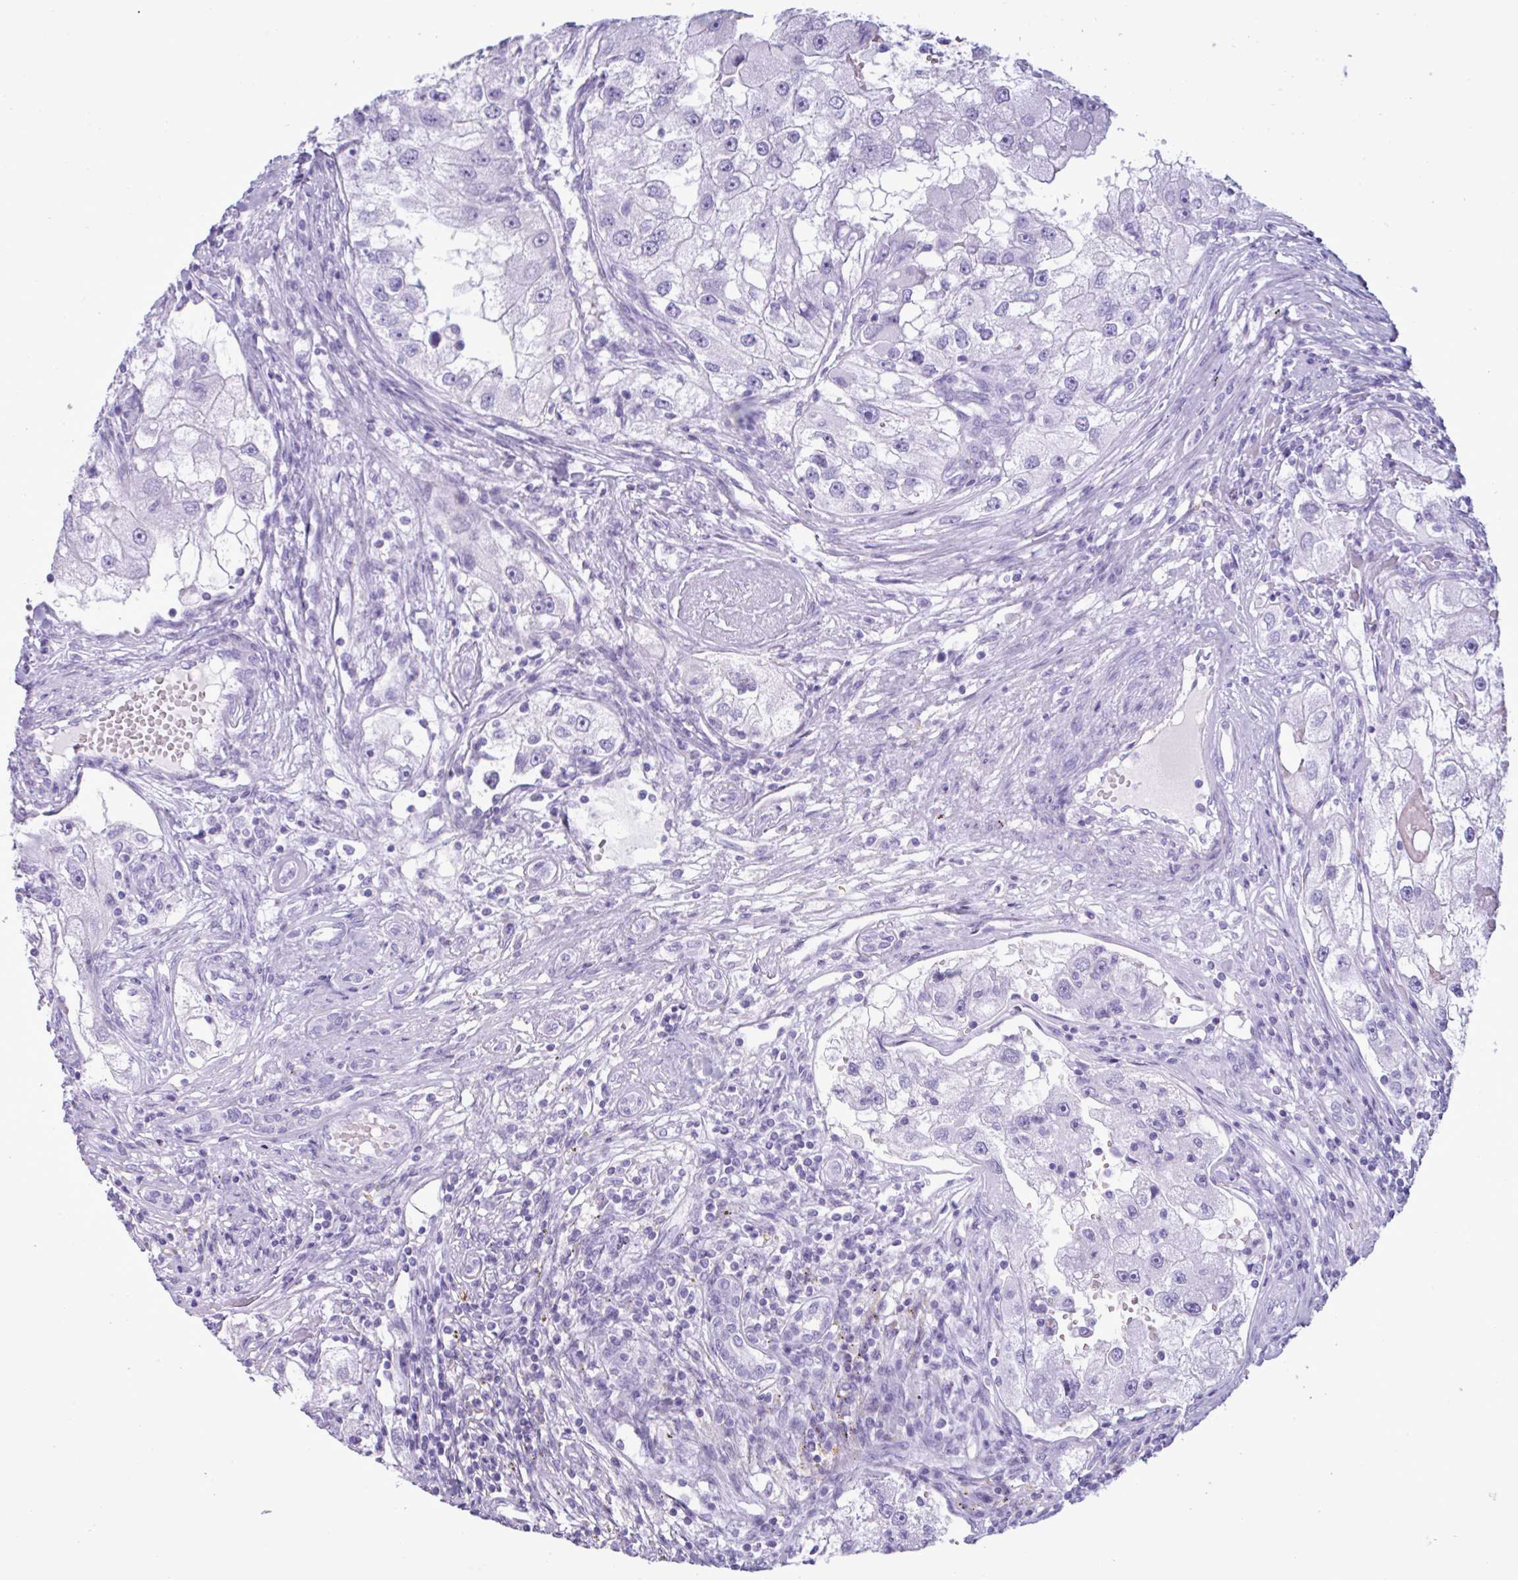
{"staining": {"intensity": "negative", "quantity": "none", "location": "none"}, "tissue": "renal cancer", "cell_type": "Tumor cells", "image_type": "cancer", "snomed": [{"axis": "morphology", "description": "Adenocarcinoma, NOS"}, {"axis": "topography", "description": "Kidney"}], "caption": "A micrograph of renal cancer (adenocarcinoma) stained for a protein demonstrates no brown staining in tumor cells.", "gene": "MRGPRG", "patient": {"sex": "male", "age": 63}}